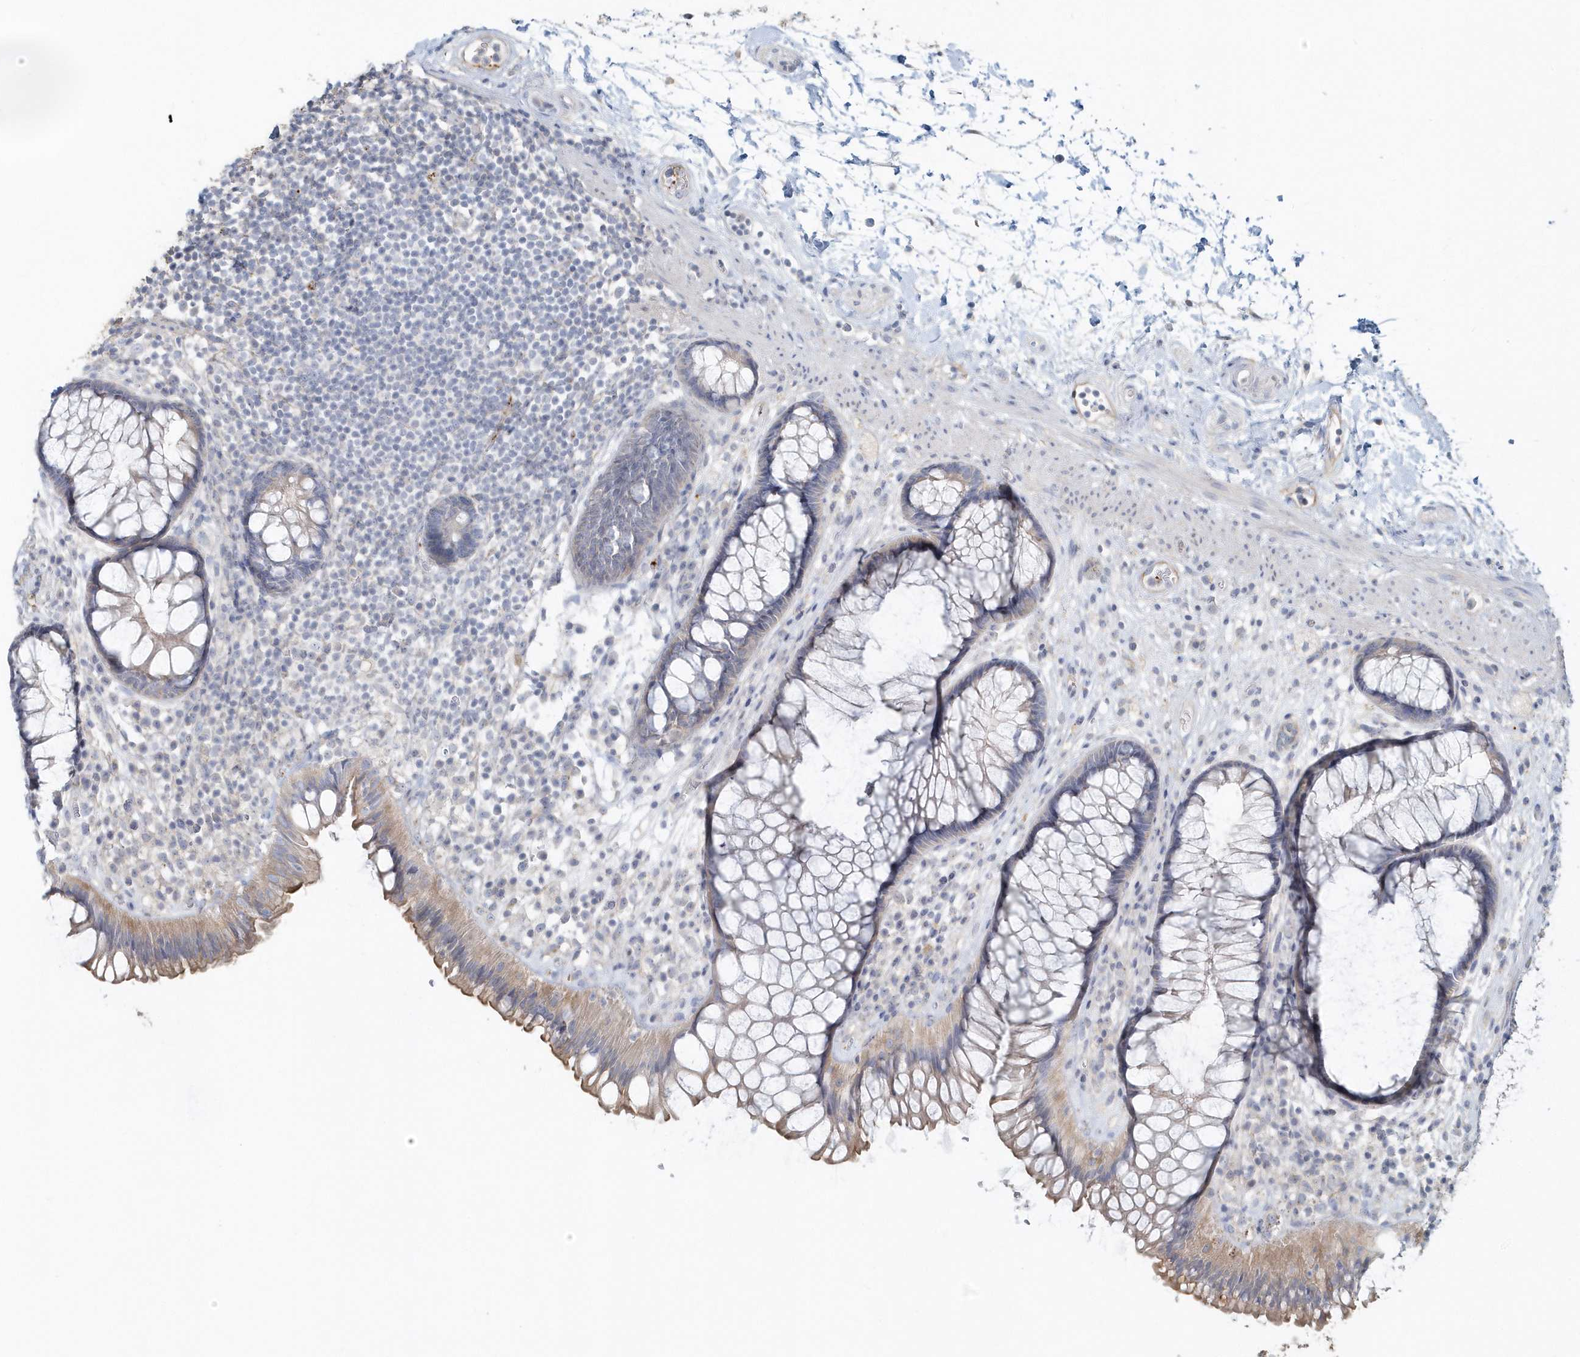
{"staining": {"intensity": "moderate", "quantity": "<25%", "location": "cytoplasmic/membranous"}, "tissue": "rectum", "cell_type": "Glandular cells", "image_type": "normal", "snomed": [{"axis": "morphology", "description": "Normal tissue, NOS"}, {"axis": "topography", "description": "Rectum"}], "caption": "Moderate cytoplasmic/membranous staining is seen in approximately <25% of glandular cells in unremarkable rectum. The protein is shown in brown color, while the nuclei are stained blue.", "gene": "MMRN1", "patient": {"sex": "male", "age": 51}}